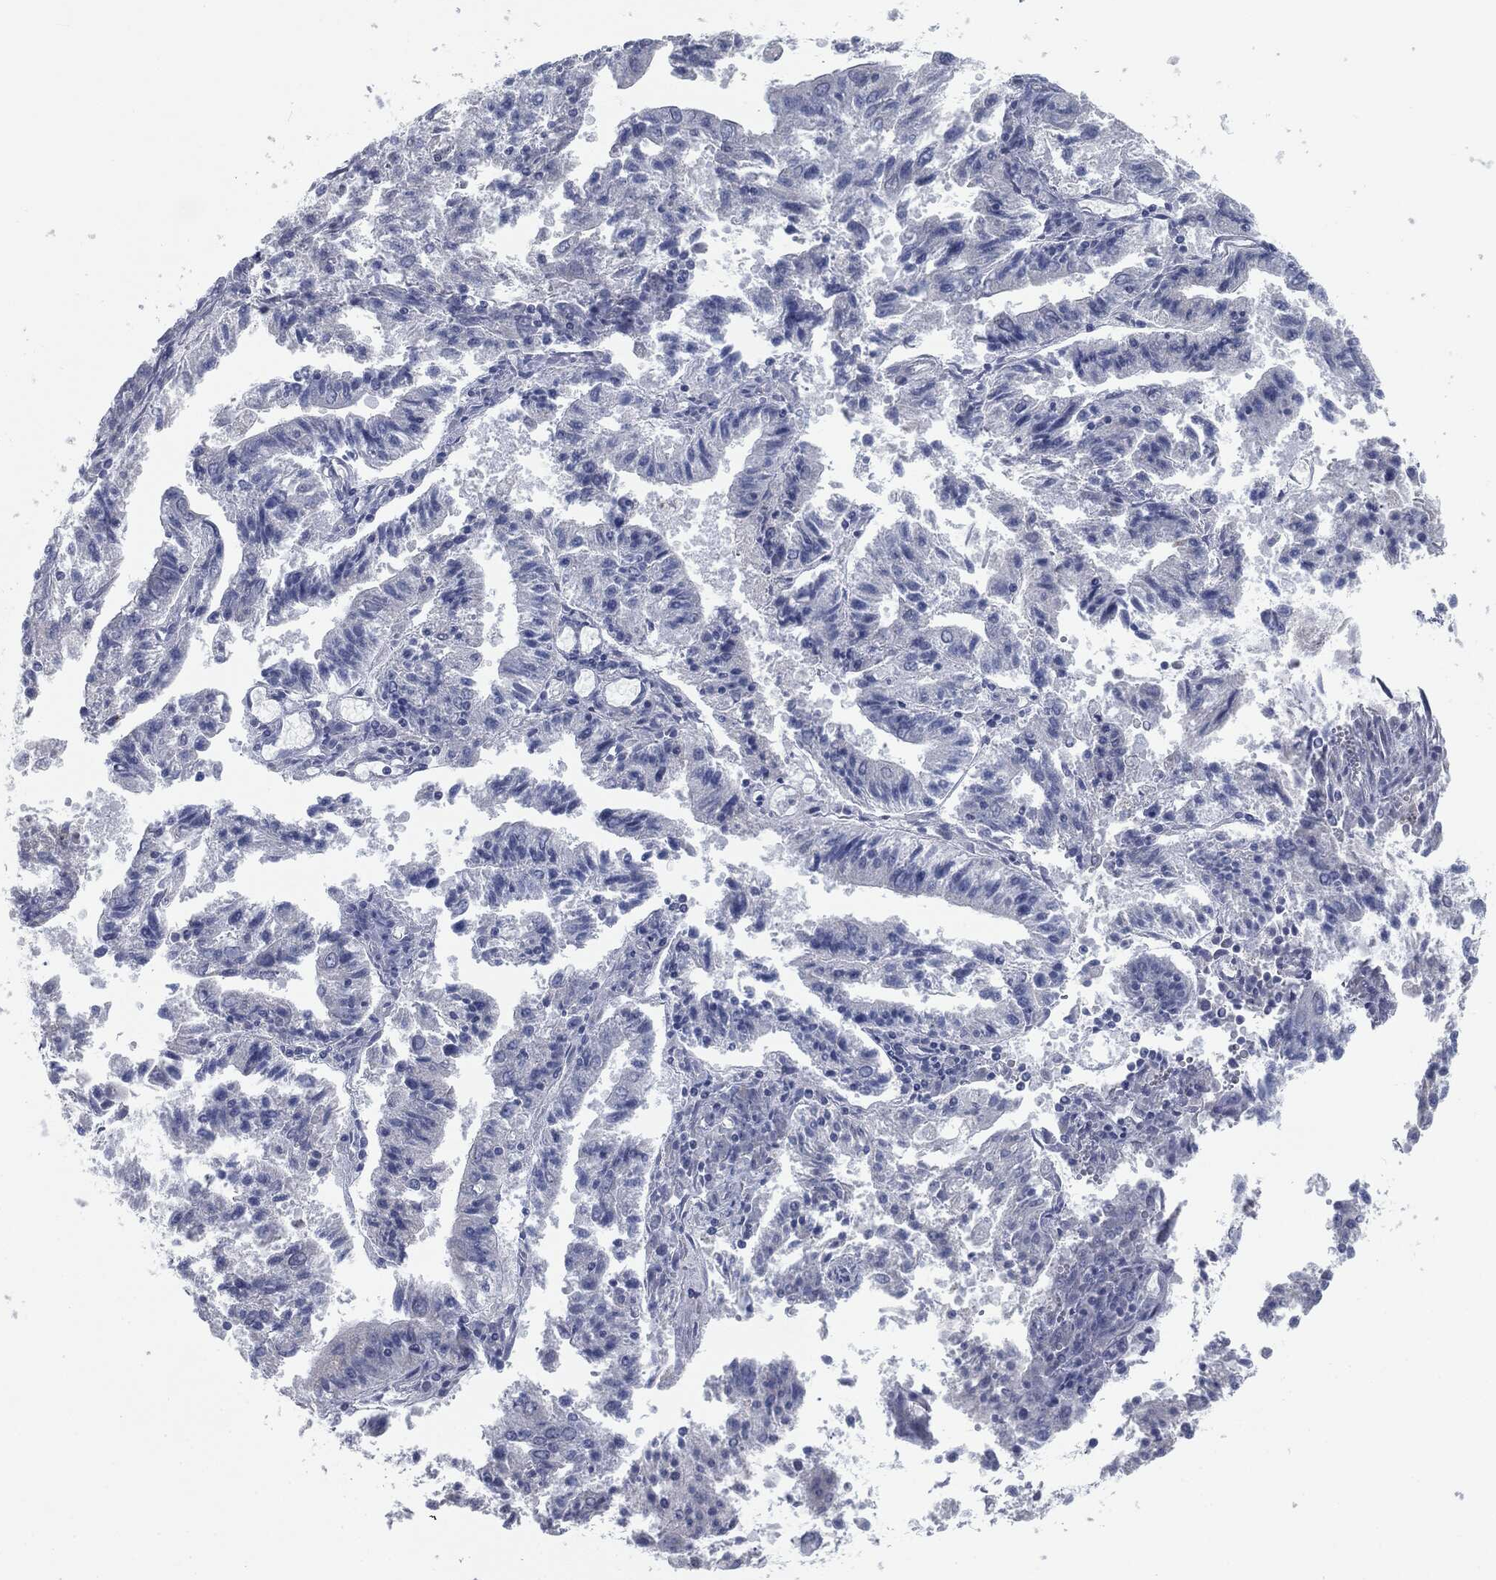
{"staining": {"intensity": "negative", "quantity": "none", "location": "none"}, "tissue": "endometrial cancer", "cell_type": "Tumor cells", "image_type": "cancer", "snomed": [{"axis": "morphology", "description": "Adenocarcinoma, NOS"}, {"axis": "topography", "description": "Endometrium"}], "caption": "Endometrial cancer (adenocarcinoma) was stained to show a protein in brown. There is no significant expression in tumor cells.", "gene": "CAV3", "patient": {"sex": "female", "age": 82}}